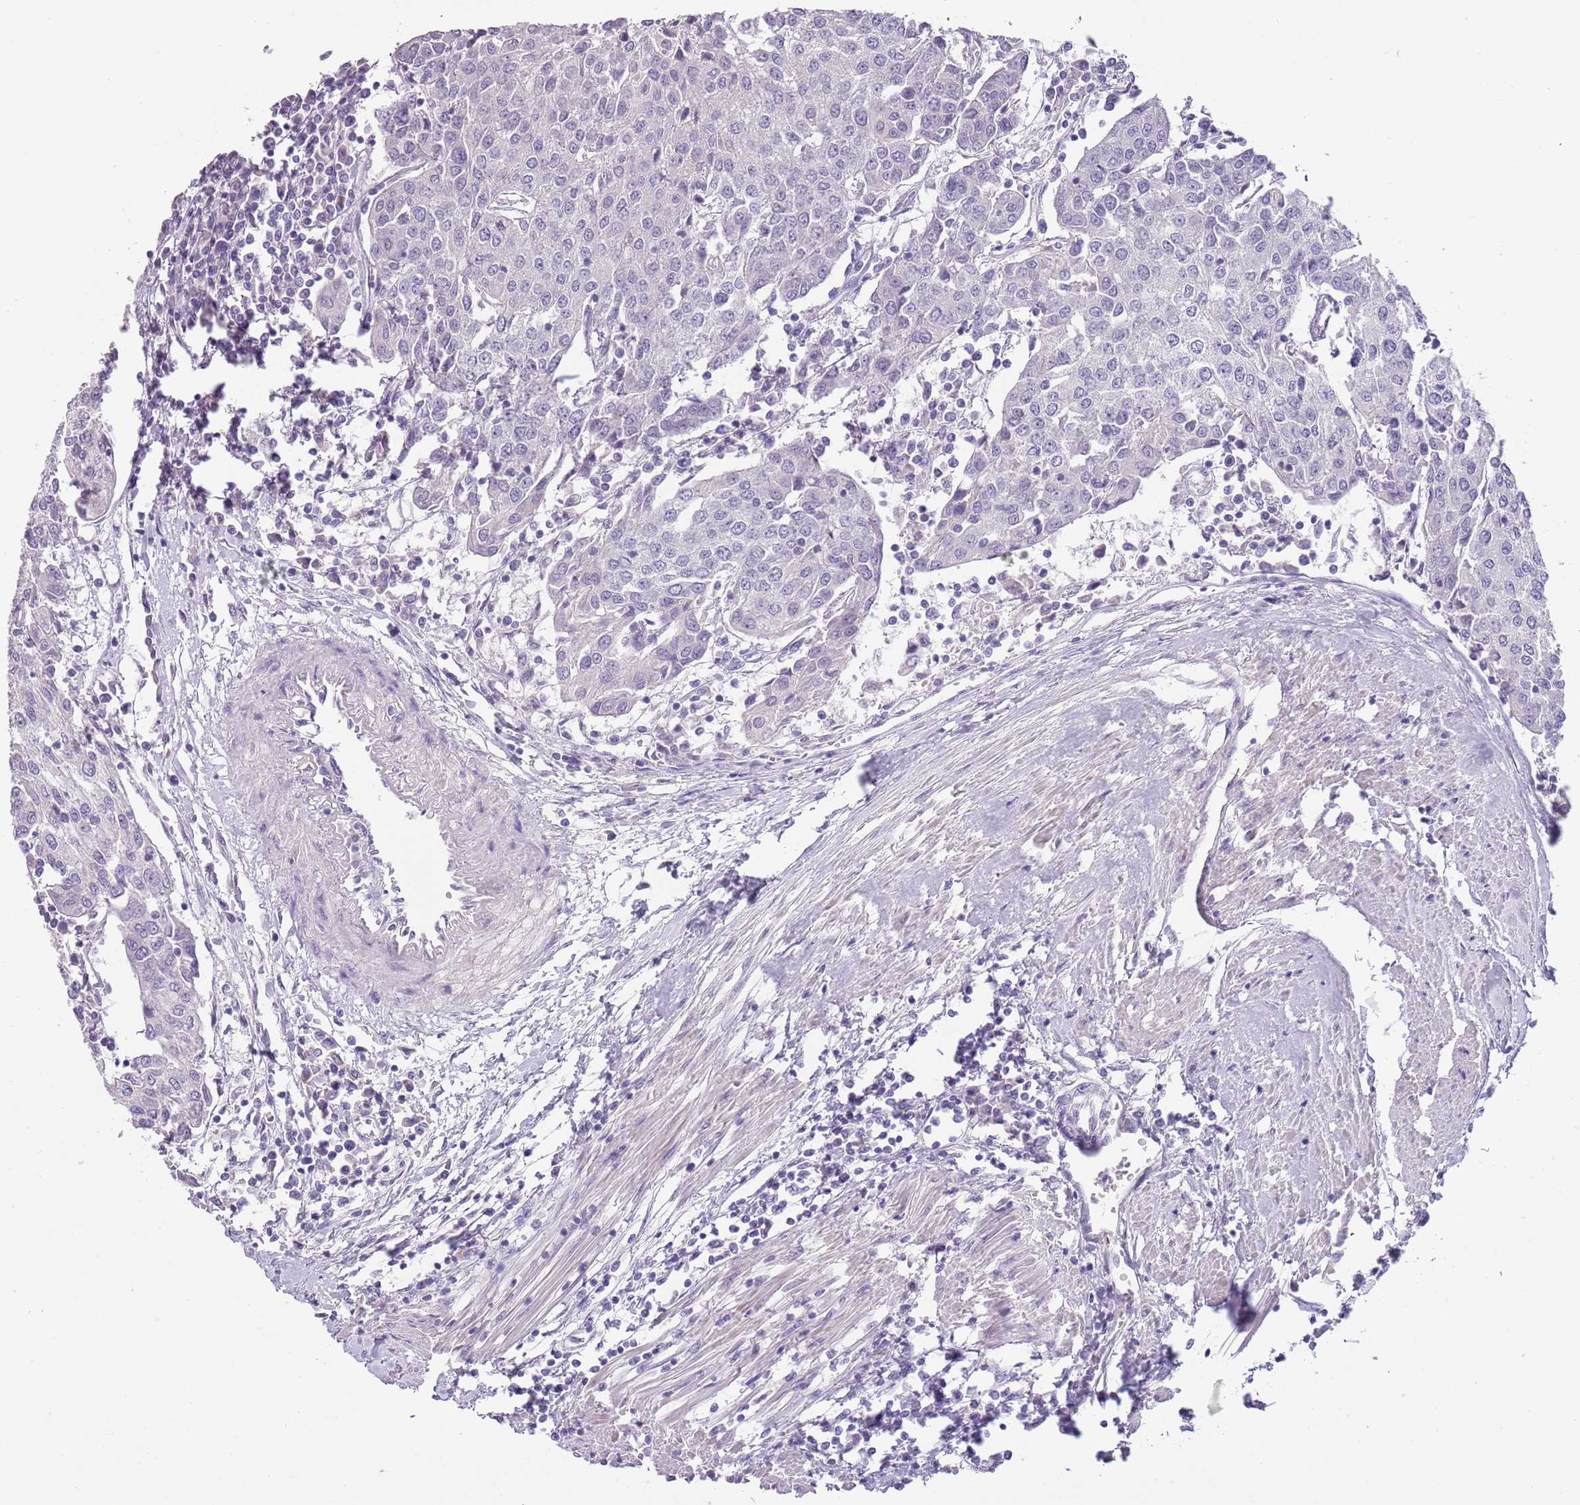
{"staining": {"intensity": "negative", "quantity": "none", "location": "none"}, "tissue": "urothelial cancer", "cell_type": "Tumor cells", "image_type": "cancer", "snomed": [{"axis": "morphology", "description": "Urothelial carcinoma, High grade"}, {"axis": "topography", "description": "Urinary bladder"}], "caption": "High magnification brightfield microscopy of urothelial cancer stained with DAB (brown) and counterstained with hematoxylin (blue): tumor cells show no significant staining.", "gene": "SLC35E3", "patient": {"sex": "female", "age": 85}}